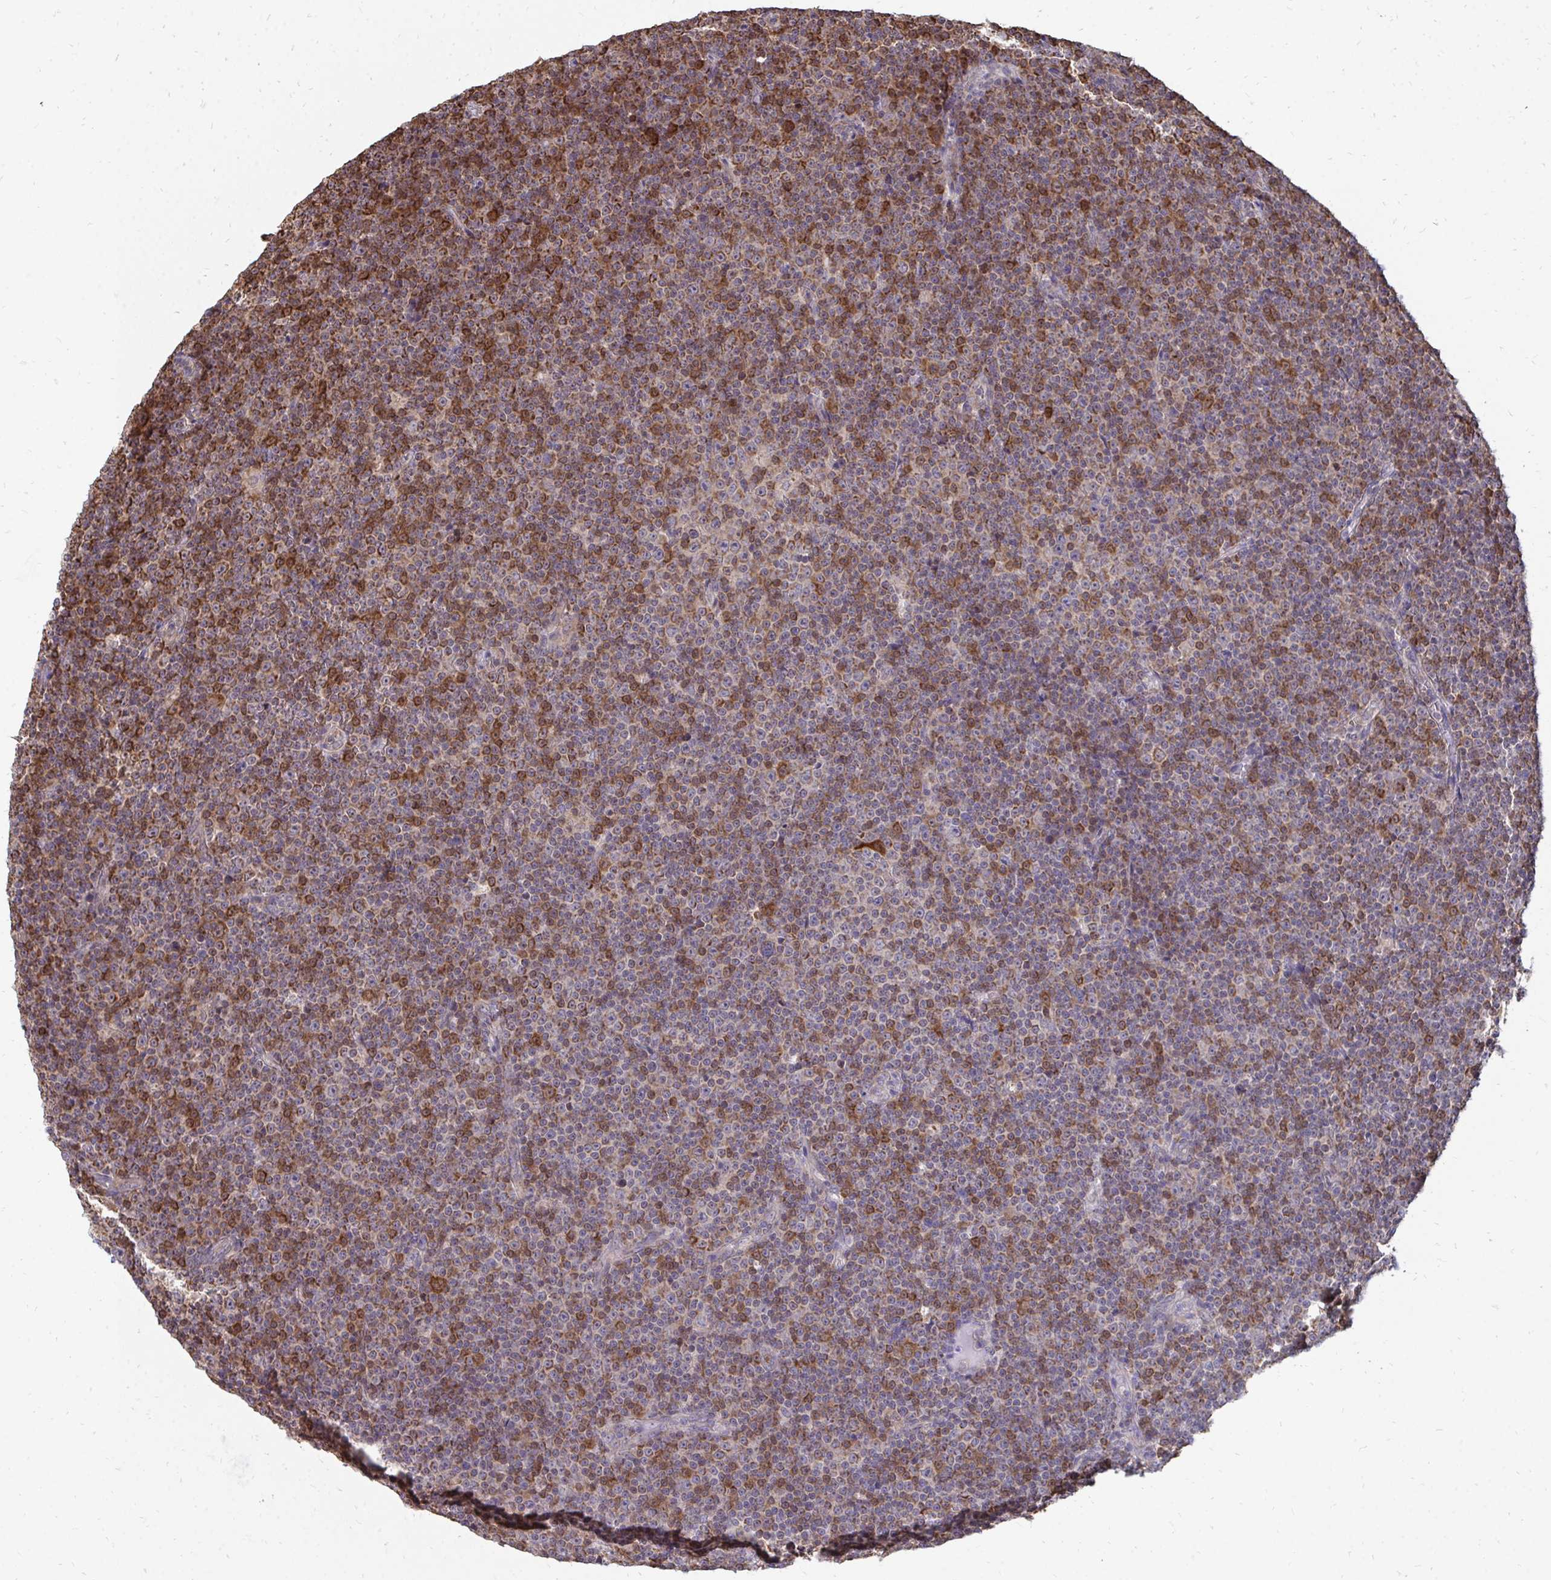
{"staining": {"intensity": "moderate", "quantity": "<25%", "location": "cytoplasmic/membranous"}, "tissue": "lymphoma", "cell_type": "Tumor cells", "image_type": "cancer", "snomed": [{"axis": "morphology", "description": "Malignant lymphoma, non-Hodgkin's type, Low grade"}, {"axis": "topography", "description": "Lymph node"}], "caption": "Immunohistochemical staining of low-grade malignant lymphoma, non-Hodgkin's type shows moderate cytoplasmic/membranous protein staining in approximately <25% of tumor cells.", "gene": "DNAJA2", "patient": {"sex": "female", "age": 67}}